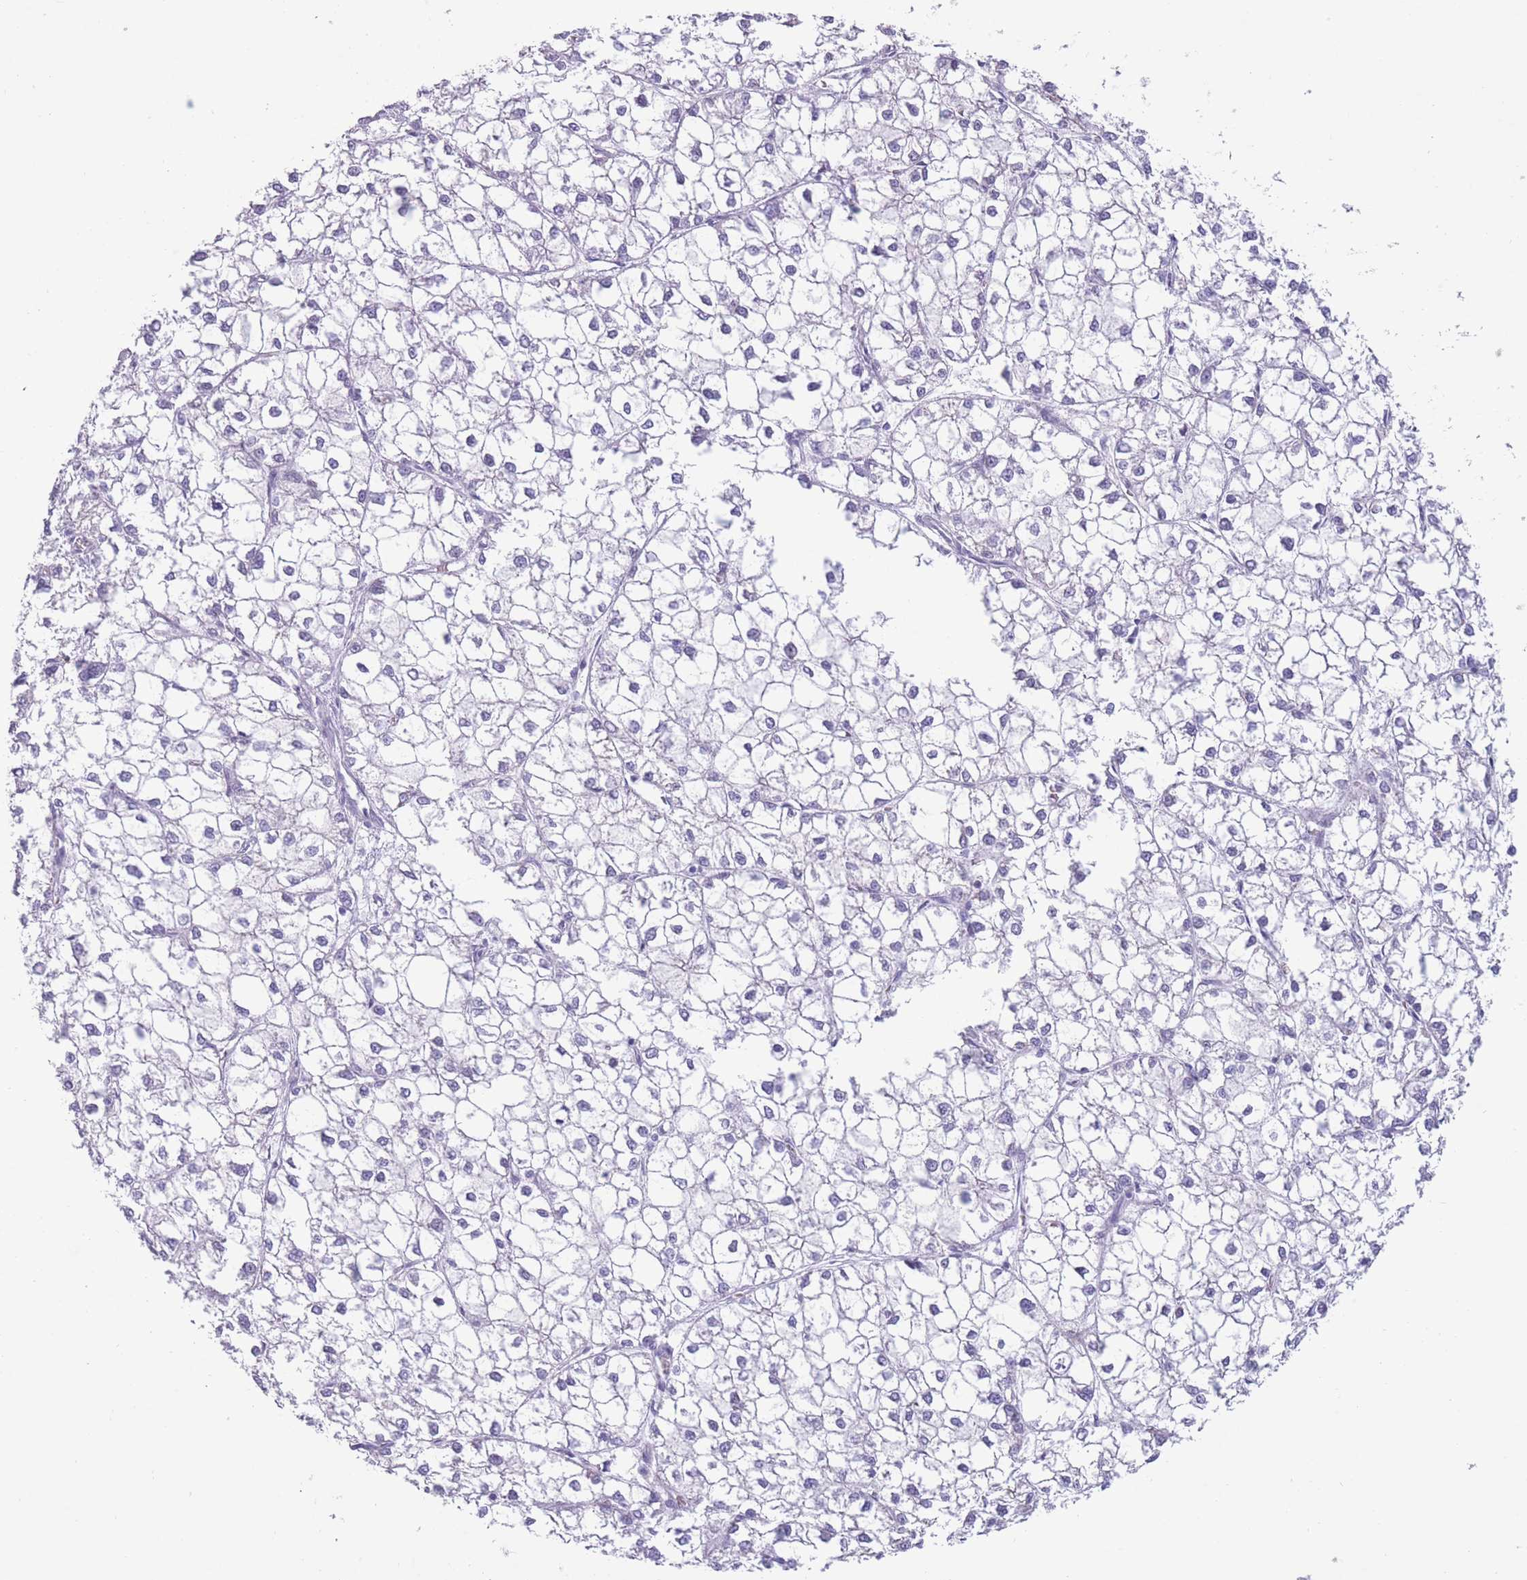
{"staining": {"intensity": "negative", "quantity": "none", "location": "none"}, "tissue": "liver cancer", "cell_type": "Tumor cells", "image_type": "cancer", "snomed": [{"axis": "morphology", "description": "Carcinoma, Hepatocellular, NOS"}, {"axis": "topography", "description": "Liver"}], "caption": "Immunohistochemical staining of human liver cancer (hepatocellular carcinoma) displays no significant positivity in tumor cells.", "gene": "COL27A1", "patient": {"sex": "female", "age": 43}}